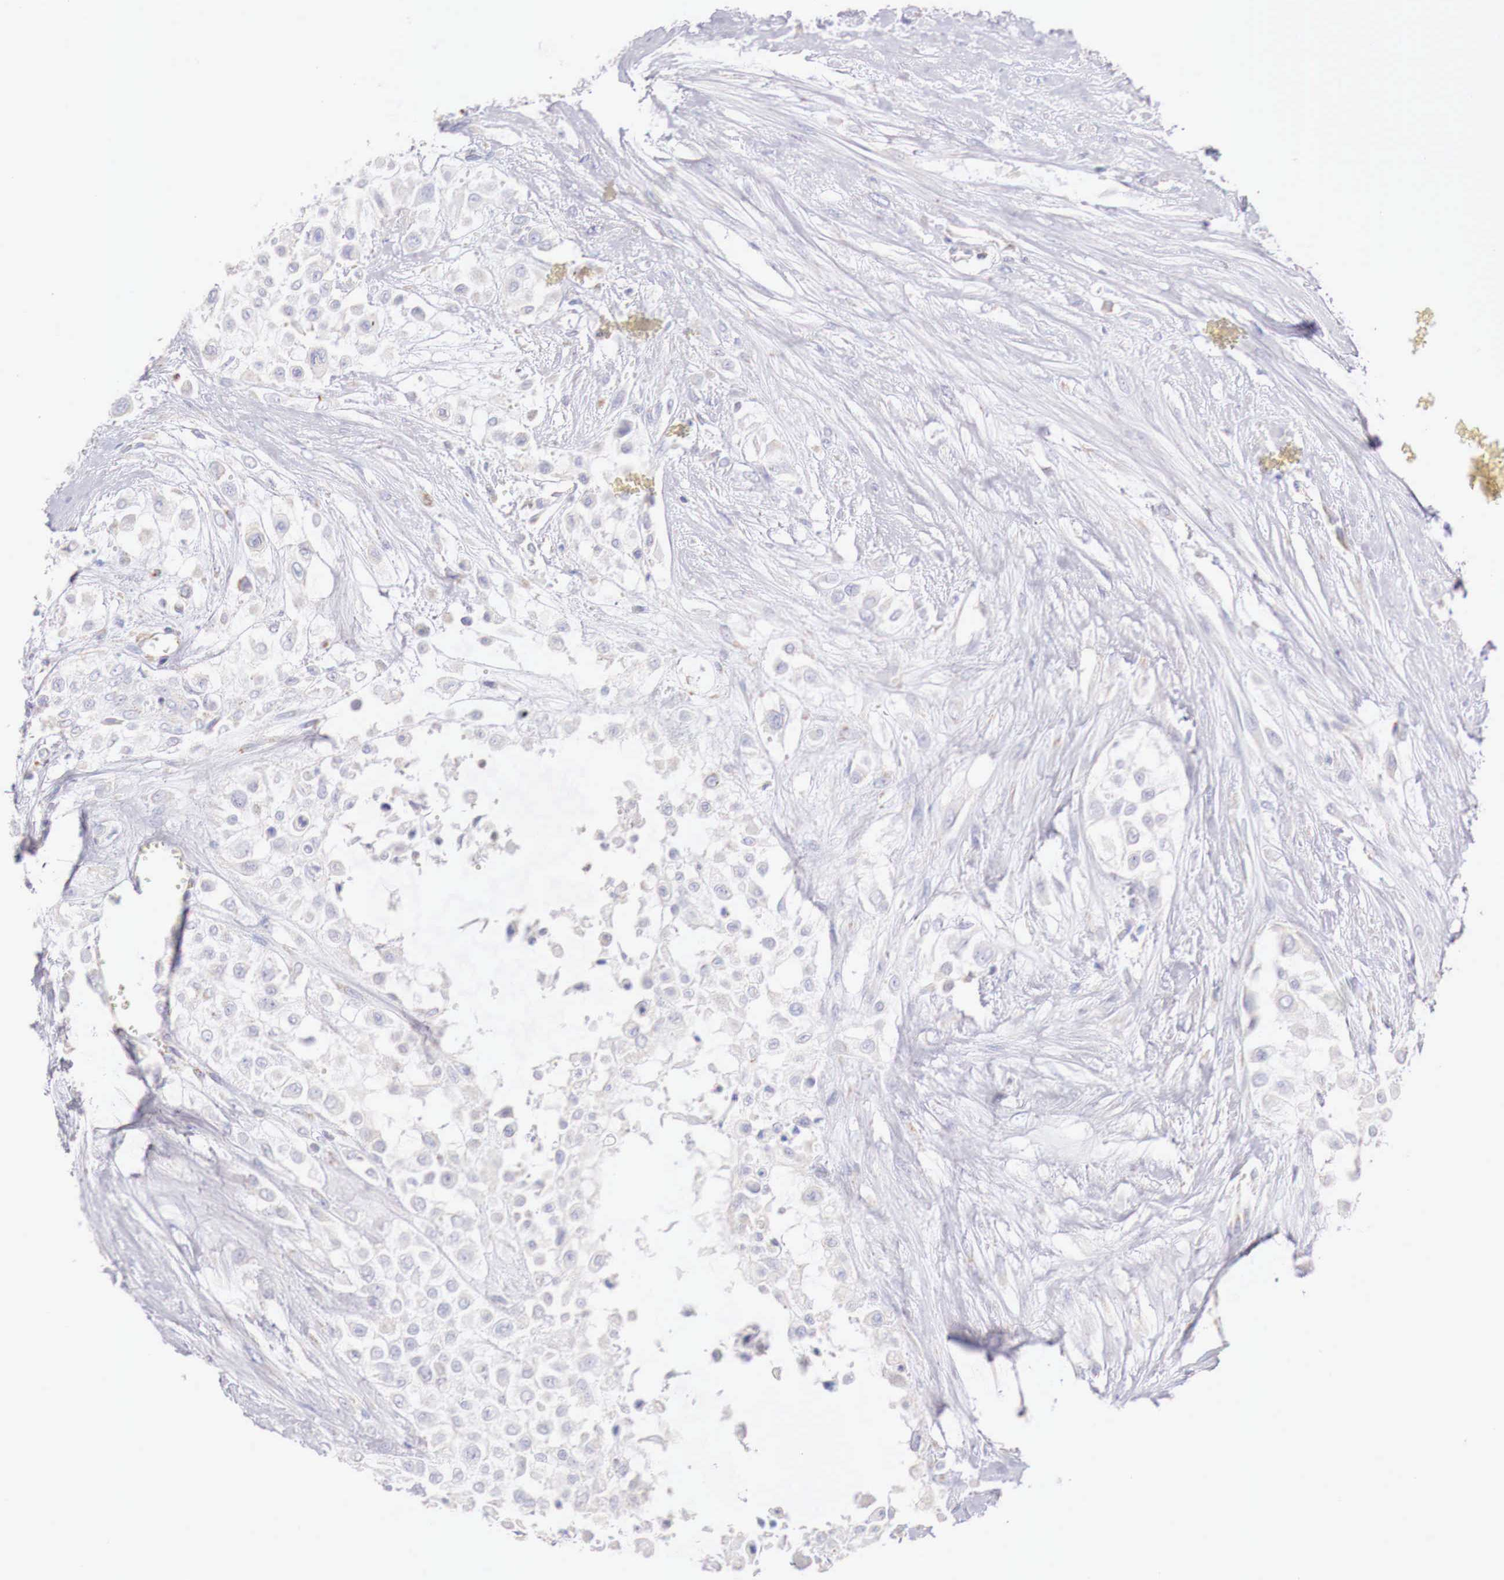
{"staining": {"intensity": "negative", "quantity": "none", "location": "none"}, "tissue": "urothelial cancer", "cell_type": "Tumor cells", "image_type": "cancer", "snomed": [{"axis": "morphology", "description": "Urothelial carcinoma, High grade"}, {"axis": "topography", "description": "Urinary bladder"}], "caption": "A micrograph of human urothelial carcinoma (high-grade) is negative for staining in tumor cells.", "gene": "IDH3G", "patient": {"sex": "male", "age": 57}}